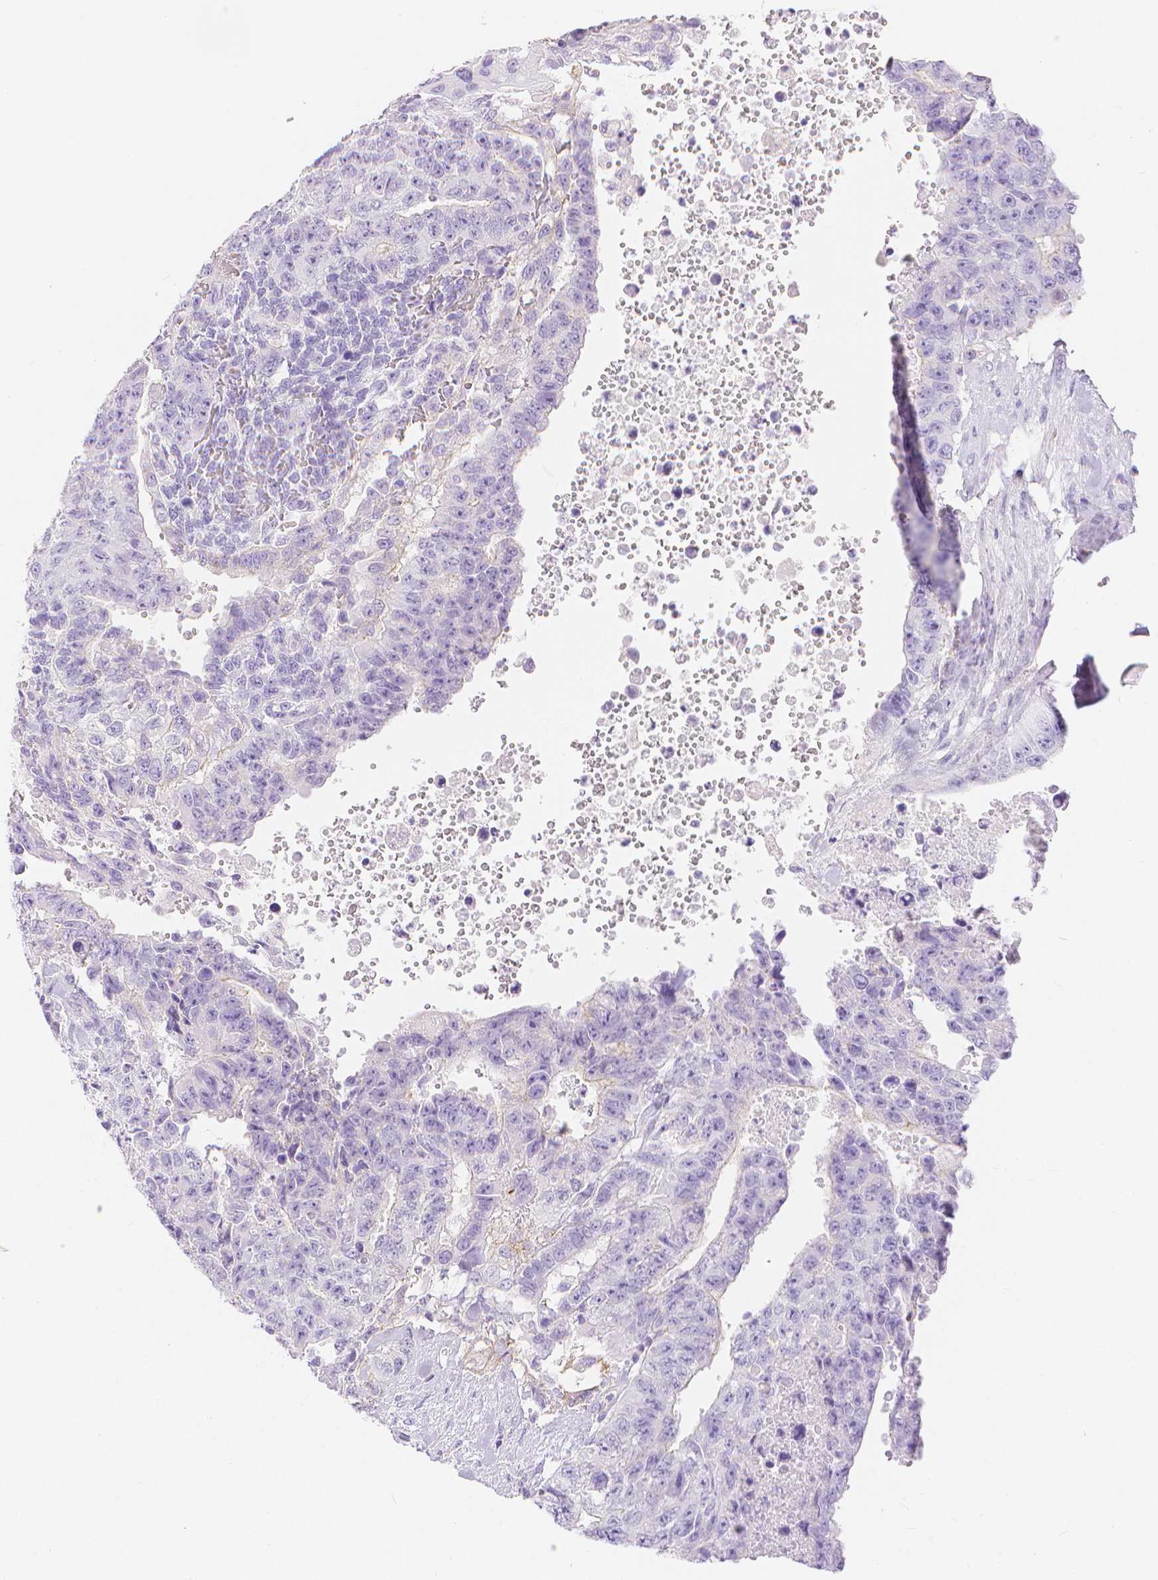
{"staining": {"intensity": "negative", "quantity": "none", "location": "none"}, "tissue": "testis cancer", "cell_type": "Tumor cells", "image_type": "cancer", "snomed": [{"axis": "morphology", "description": "Carcinoma, Embryonal, NOS"}, {"axis": "topography", "description": "Testis"}], "caption": "An immunohistochemistry (IHC) histopathology image of testis cancer is shown. There is no staining in tumor cells of testis cancer.", "gene": "SLC27A5", "patient": {"sex": "male", "age": 24}}